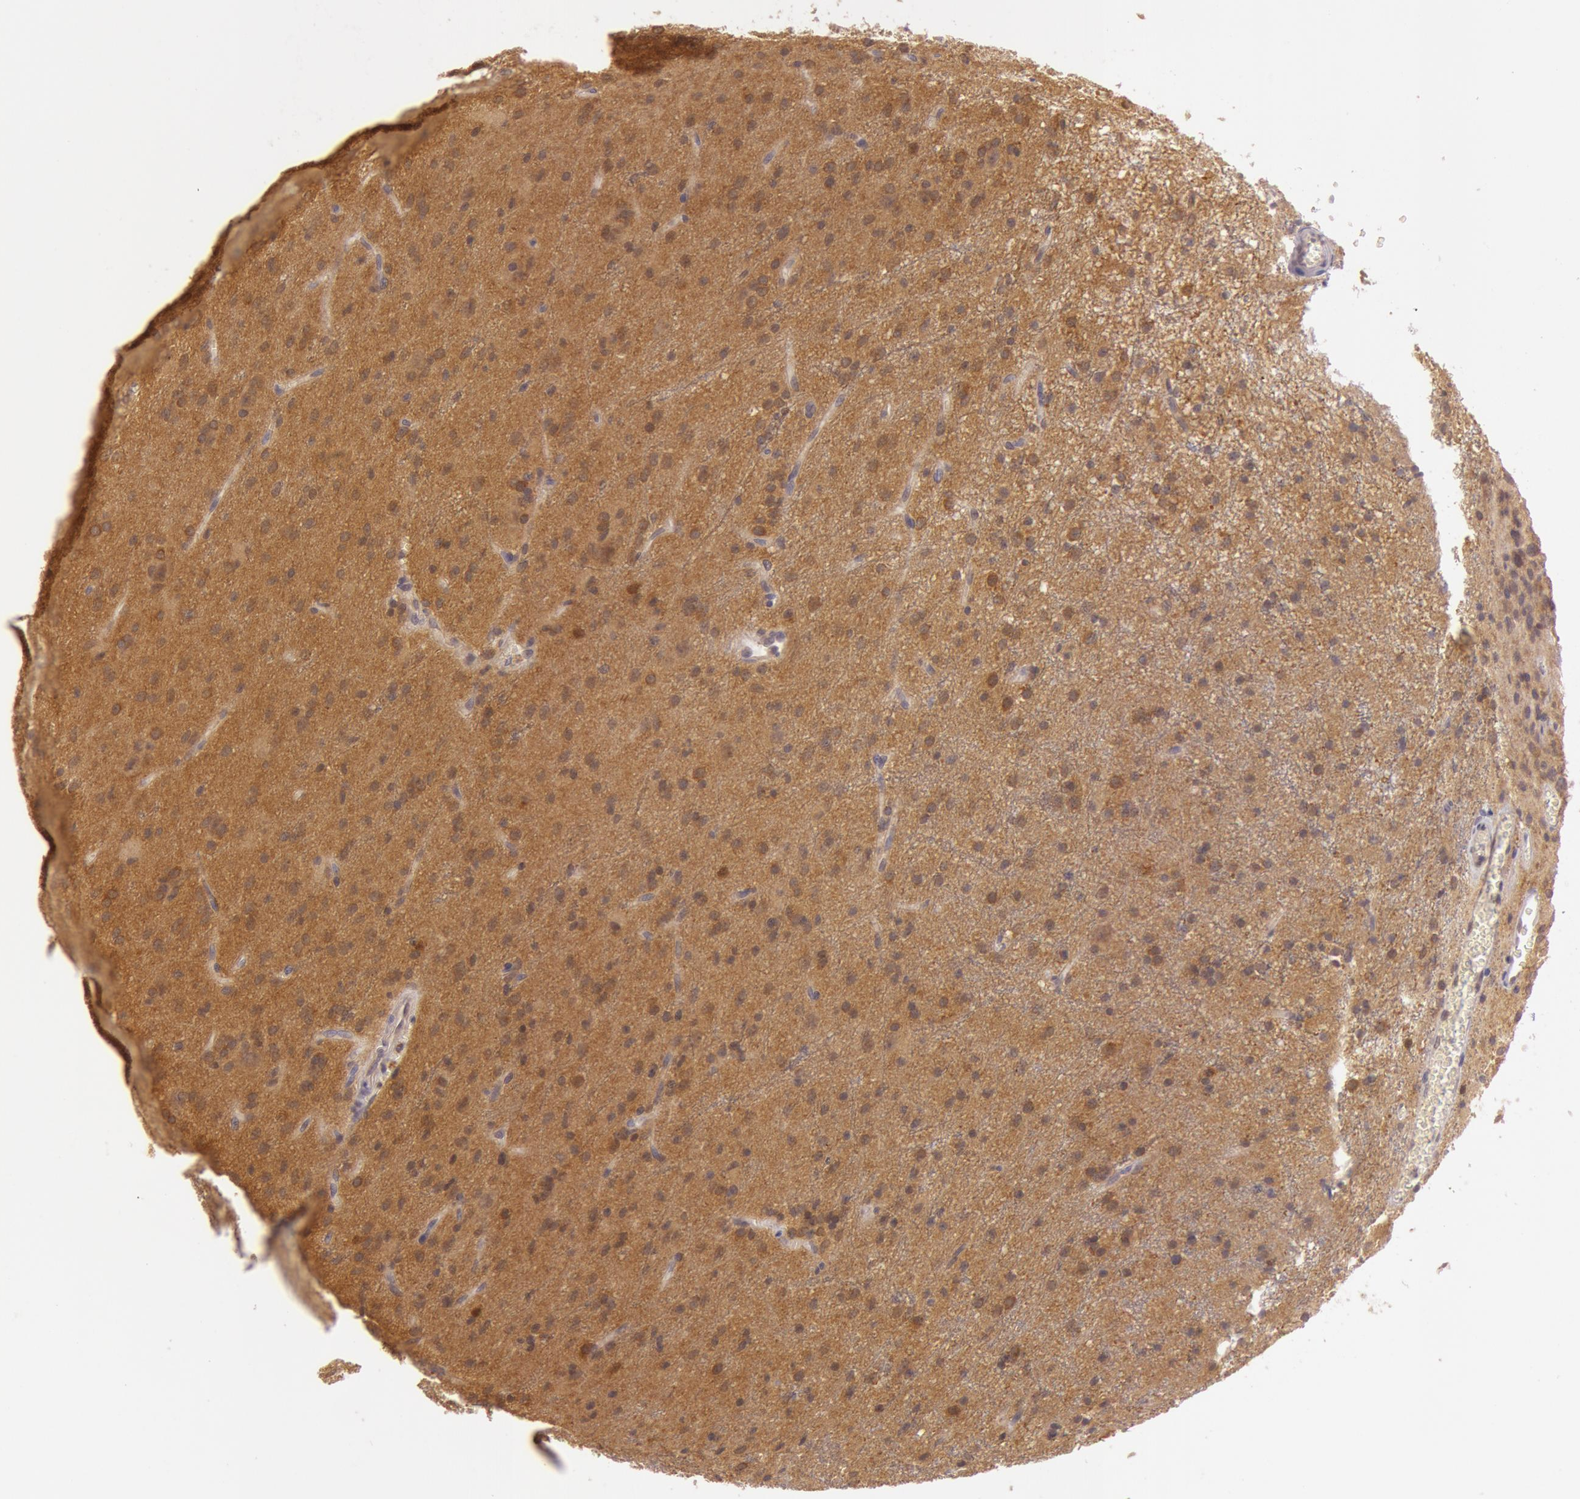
{"staining": {"intensity": "moderate", "quantity": ">75%", "location": "cytoplasmic/membranous"}, "tissue": "glioma", "cell_type": "Tumor cells", "image_type": "cancer", "snomed": [{"axis": "morphology", "description": "Glioma, malignant, Low grade"}, {"axis": "topography", "description": "Brain"}], "caption": "Moderate cytoplasmic/membranous protein positivity is appreciated in approximately >75% of tumor cells in malignant glioma (low-grade).", "gene": "ATG2B", "patient": {"sex": "female", "age": 15}}